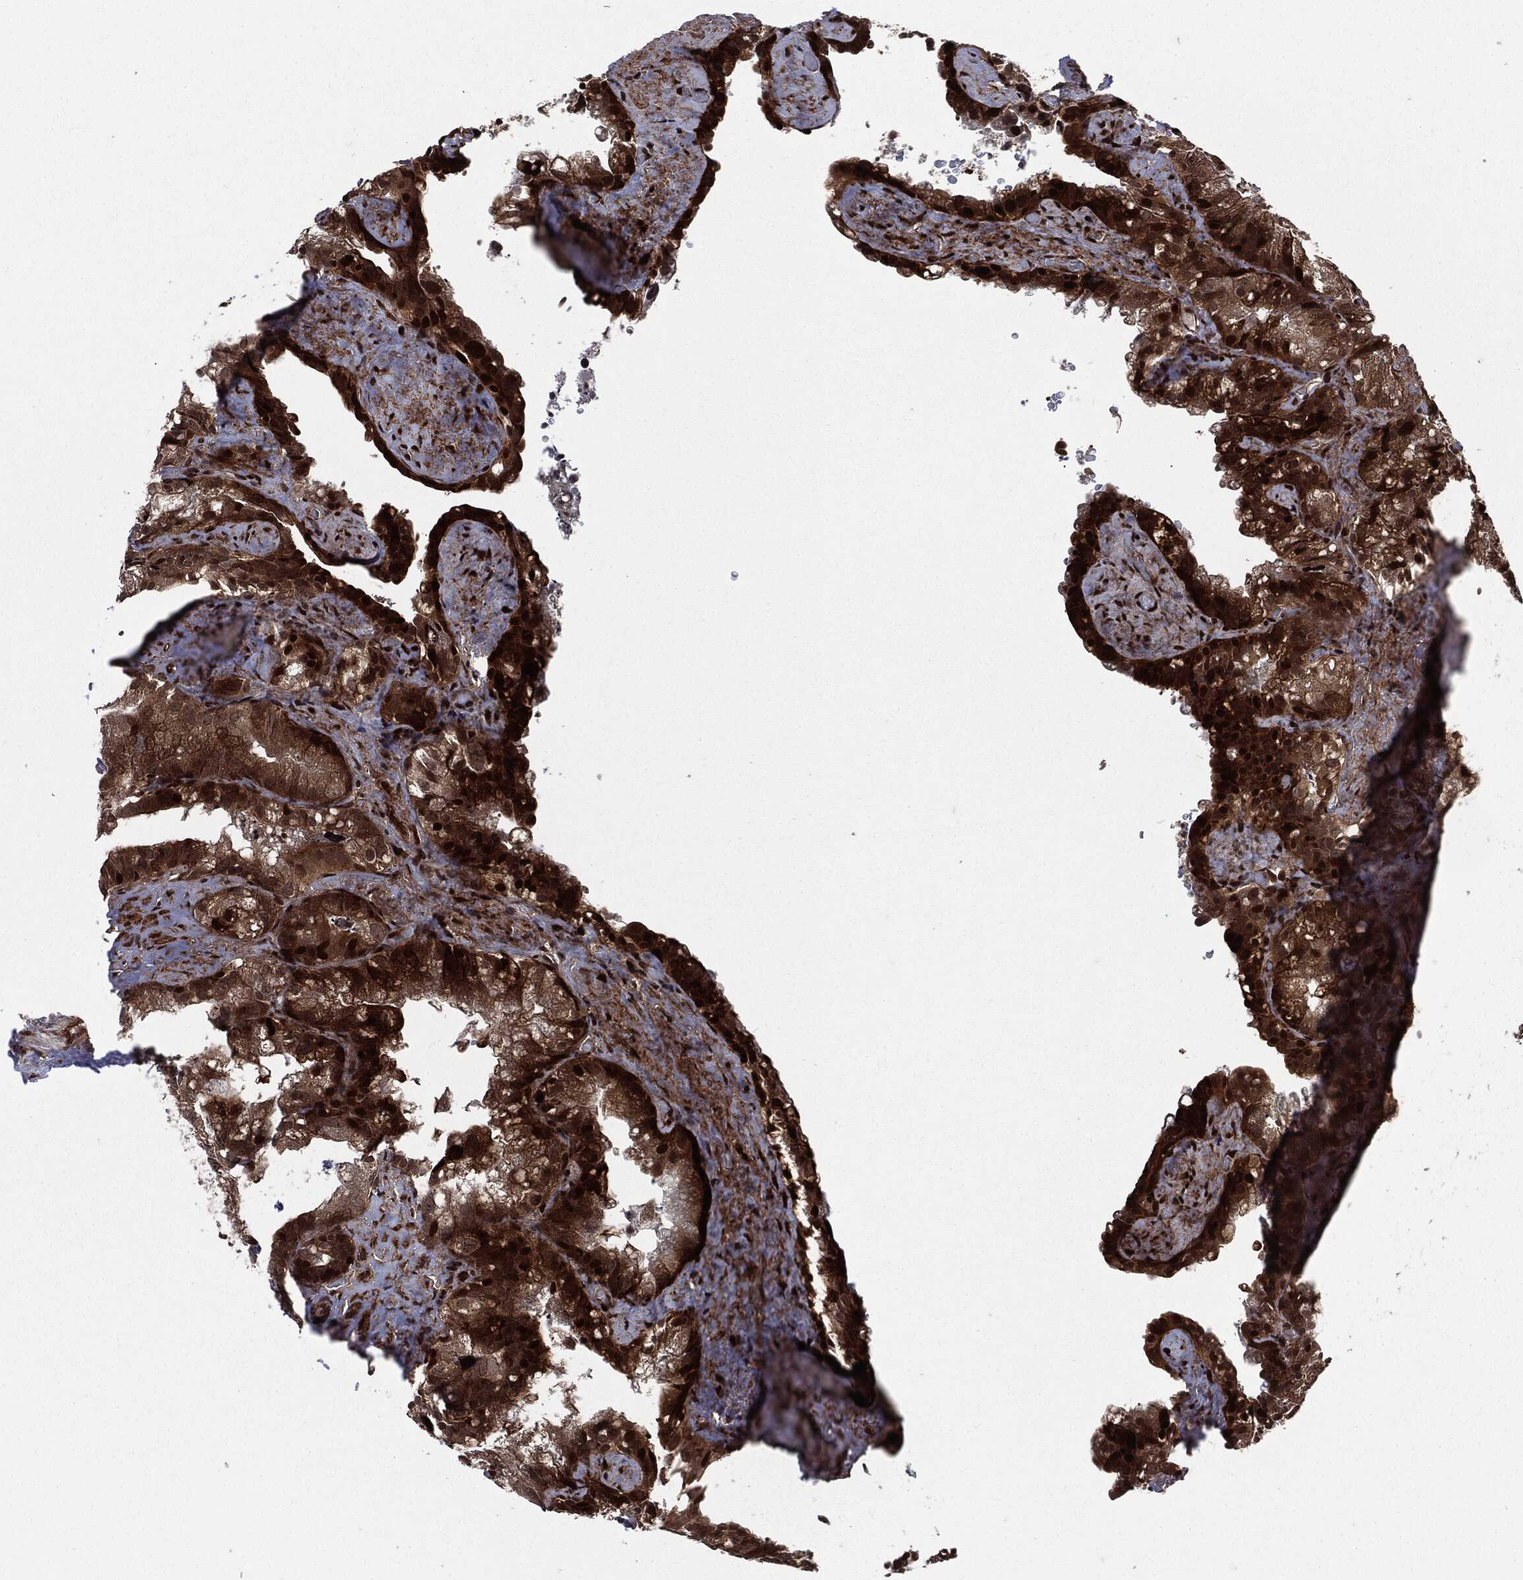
{"staining": {"intensity": "strong", "quantity": "25%-75%", "location": "cytoplasmic/membranous,nuclear"}, "tissue": "seminal vesicle", "cell_type": "Glandular cells", "image_type": "normal", "snomed": [{"axis": "morphology", "description": "Normal tissue, NOS"}, {"axis": "topography", "description": "Seminal veicle"}], "caption": "Protein expression analysis of benign seminal vesicle displays strong cytoplasmic/membranous,nuclear staining in approximately 25%-75% of glandular cells.", "gene": "SMAD4", "patient": {"sex": "male", "age": 72}}